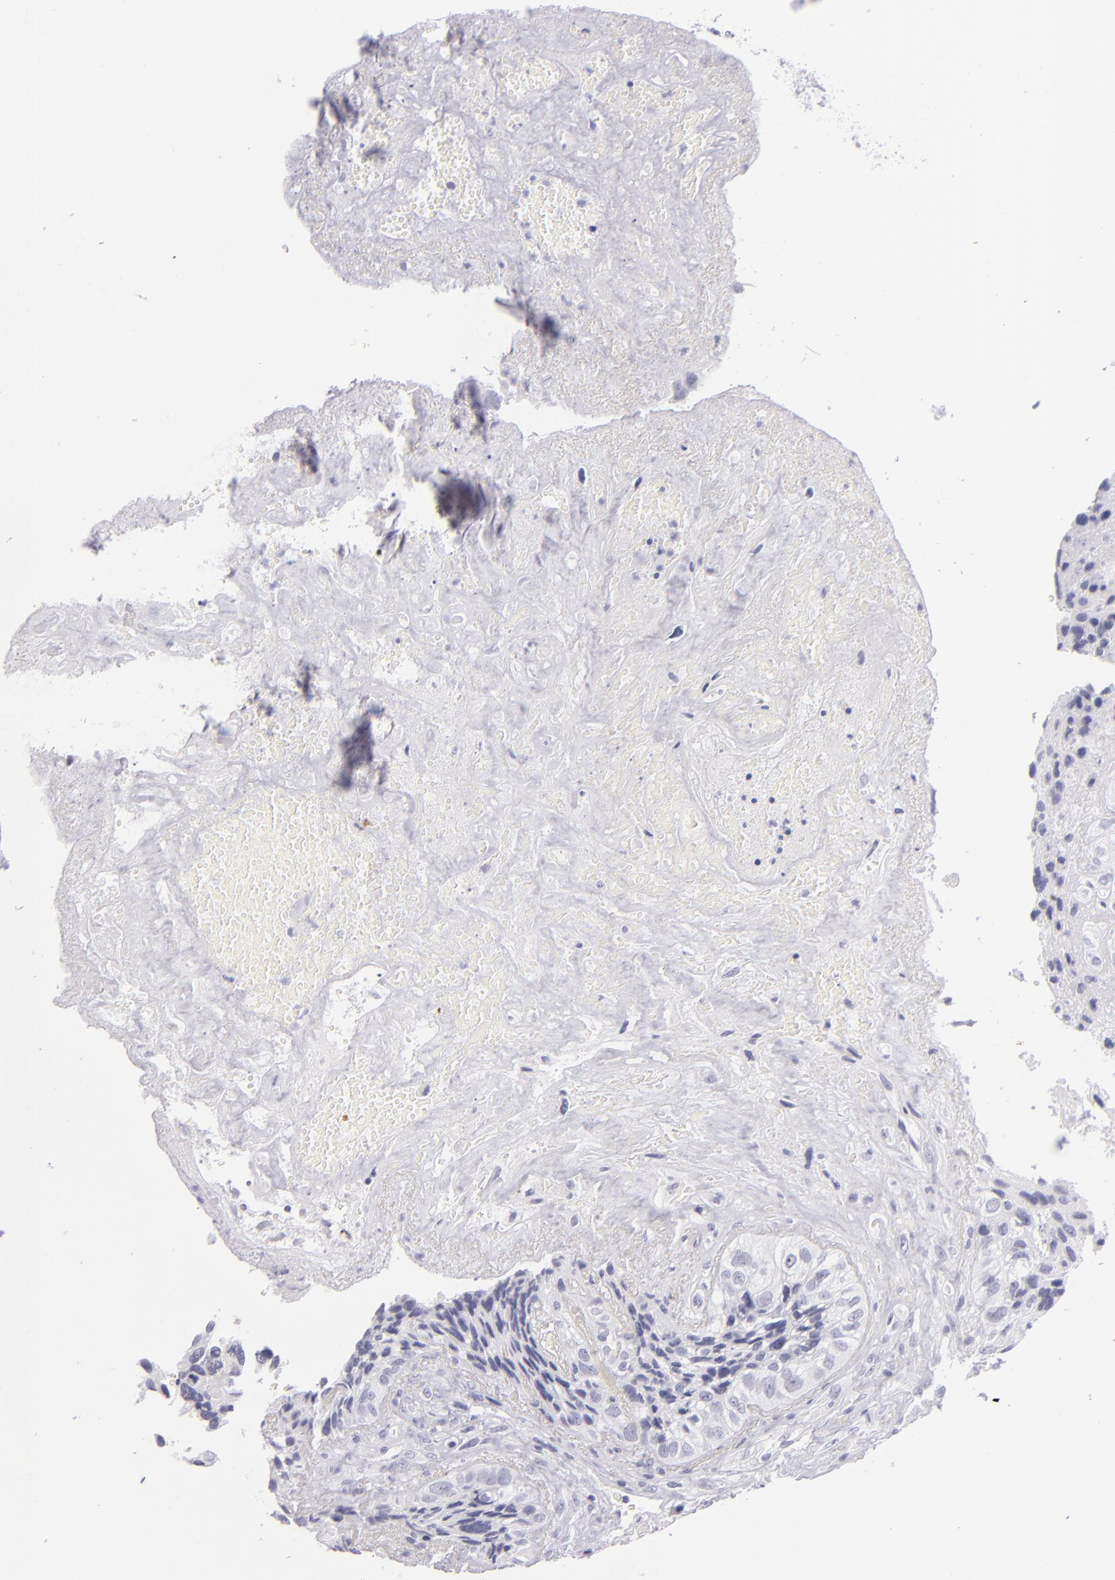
{"staining": {"intensity": "negative", "quantity": "none", "location": "none"}, "tissue": "breast cancer", "cell_type": "Tumor cells", "image_type": "cancer", "snomed": [{"axis": "morphology", "description": "Neoplasm, malignant, NOS"}, {"axis": "topography", "description": "Breast"}], "caption": "Immunohistochemistry of human breast cancer (neoplasm (malignant)) demonstrates no staining in tumor cells.", "gene": "VIL1", "patient": {"sex": "female", "age": 50}}